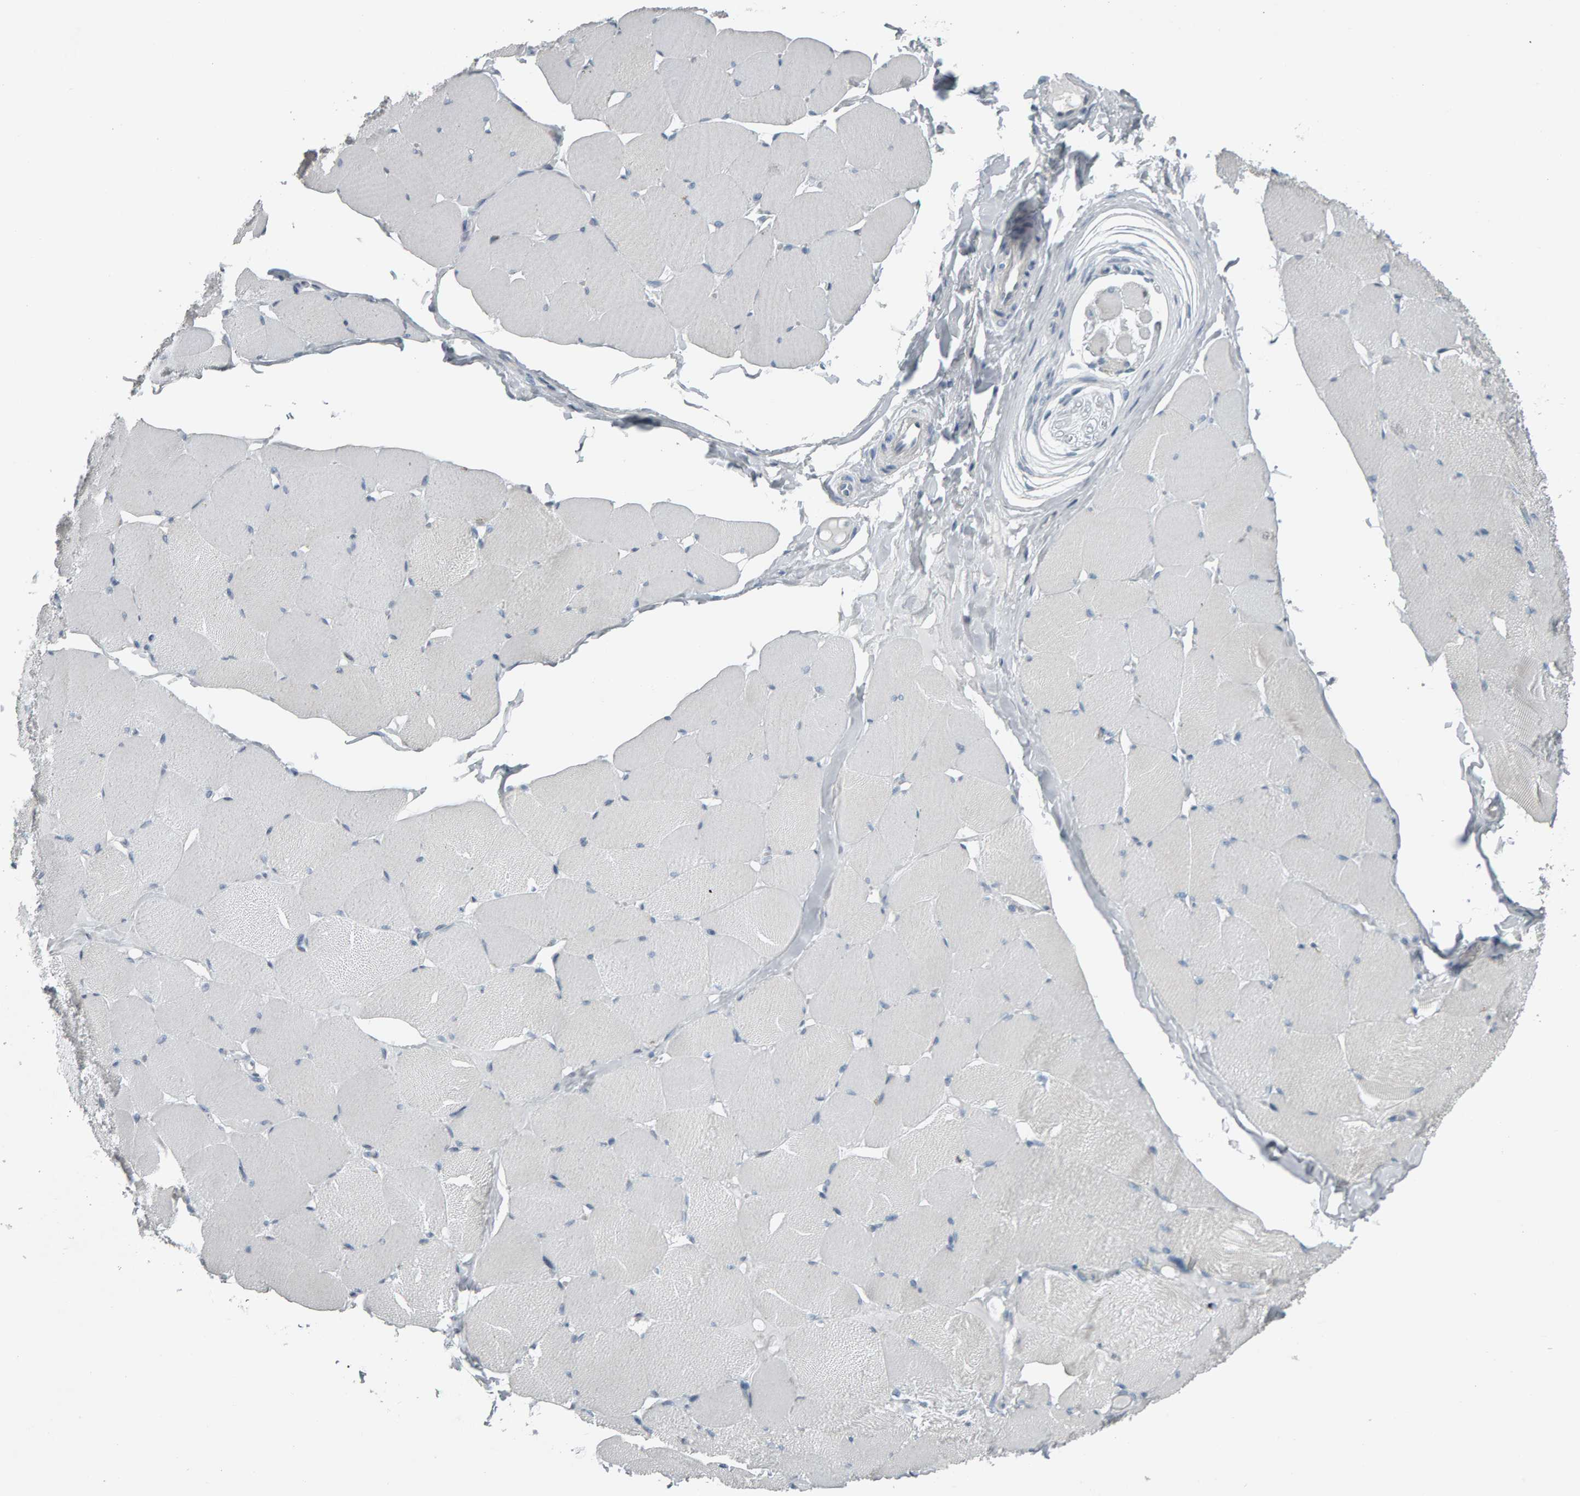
{"staining": {"intensity": "negative", "quantity": "none", "location": "none"}, "tissue": "skeletal muscle", "cell_type": "Myocytes", "image_type": "normal", "snomed": [{"axis": "morphology", "description": "Normal tissue, NOS"}, {"axis": "topography", "description": "Skin"}, {"axis": "topography", "description": "Skeletal muscle"}], "caption": "High magnification brightfield microscopy of normal skeletal muscle stained with DAB (3,3'-diaminobenzidine) (brown) and counterstained with hematoxylin (blue): myocytes show no significant expression. Nuclei are stained in blue.", "gene": "PYY", "patient": {"sex": "male", "age": 83}}